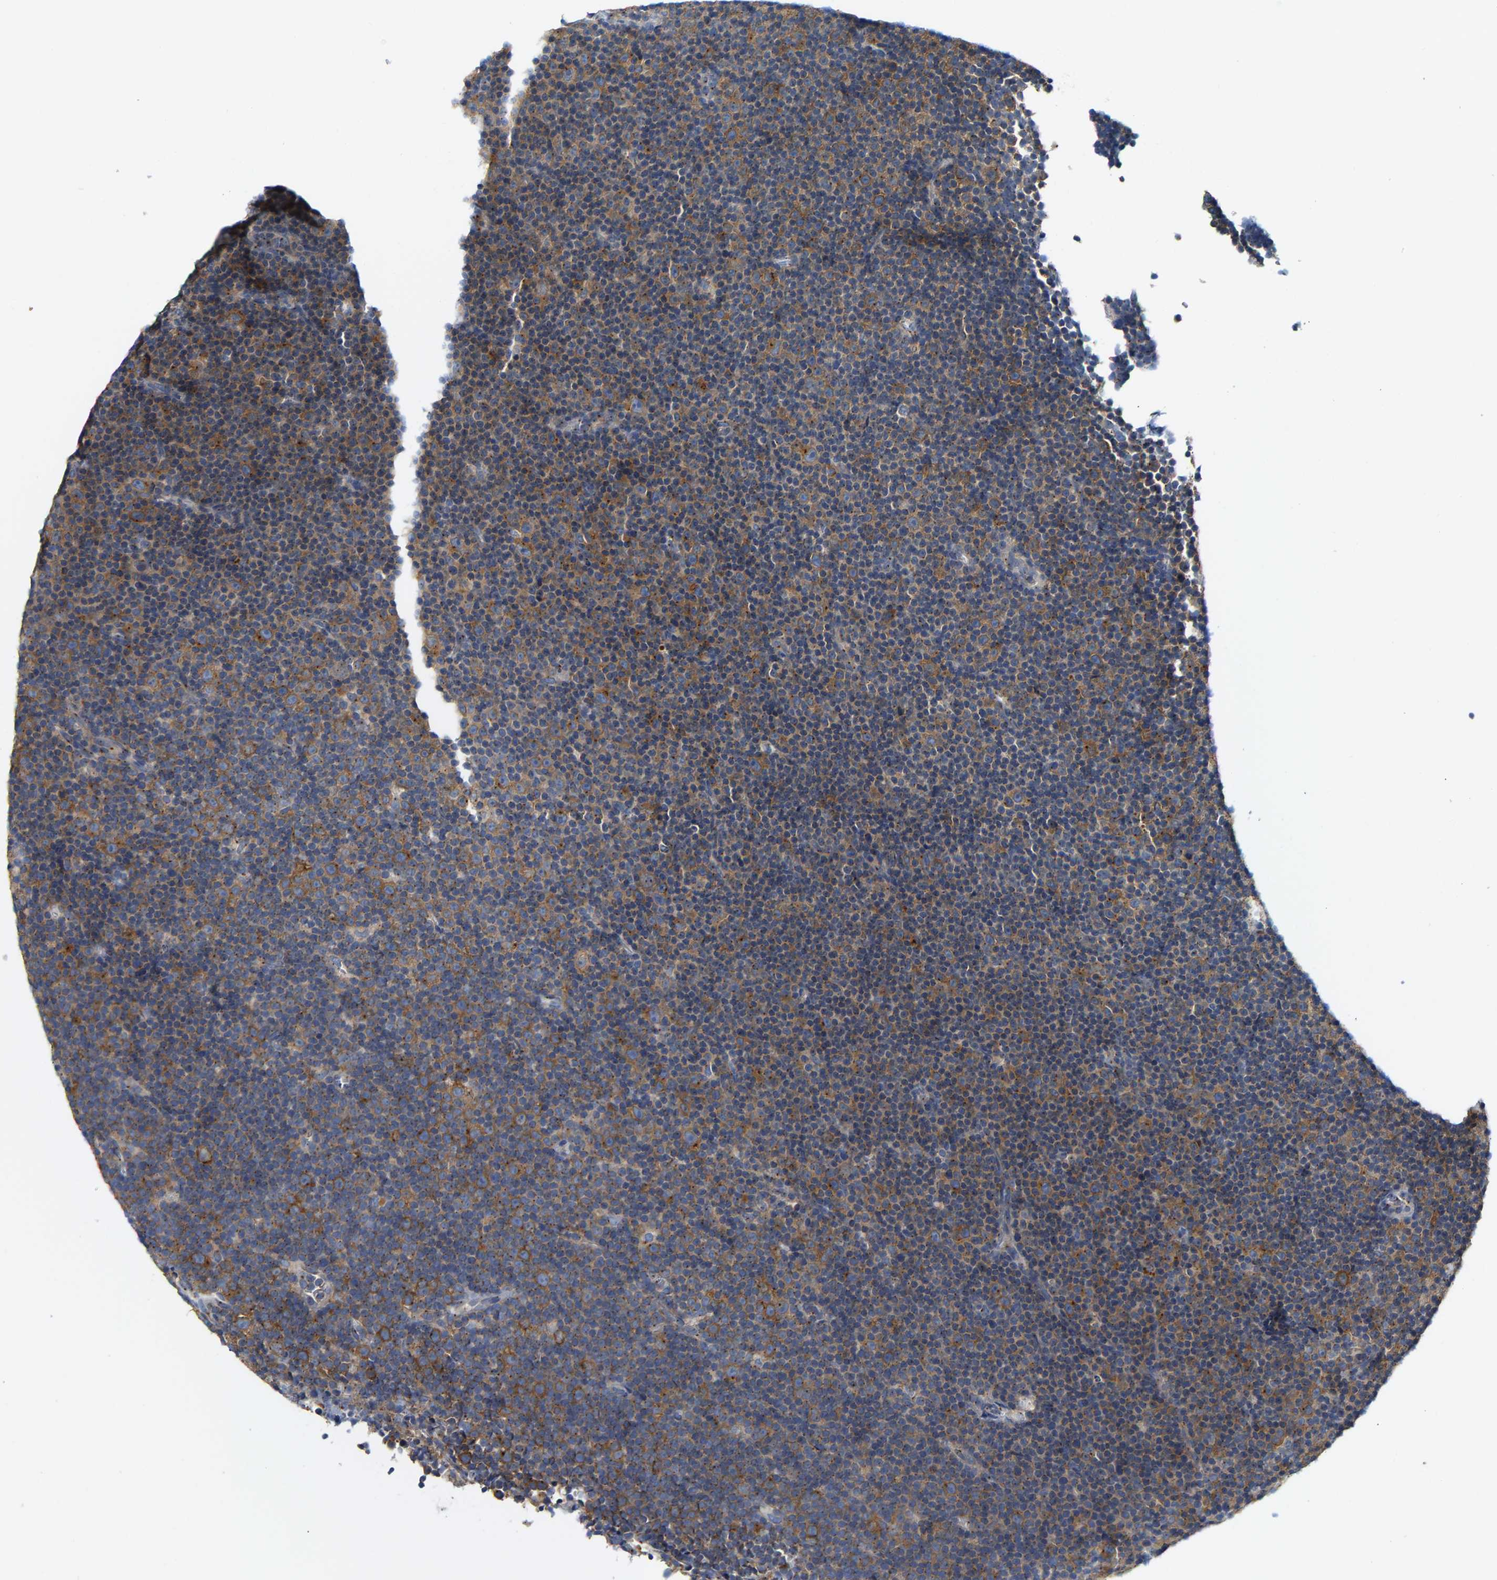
{"staining": {"intensity": "moderate", "quantity": "25%-75%", "location": "cytoplasmic/membranous"}, "tissue": "lymphoma", "cell_type": "Tumor cells", "image_type": "cancer", "snomed": [{"axis": "morphology", "description": "Malignant lymphoma, non-Hodgkin's type, Low grade"}, {"axis": "topography", "description": "Lymph node"}], "caption": "Low-grade malignant lymphoma, non-Hodgkin's type stained with a protein marker reveals moderate staining in tumor cells.", "gene": "PCNT", "patient": {"sex": "female", "age": 67}}